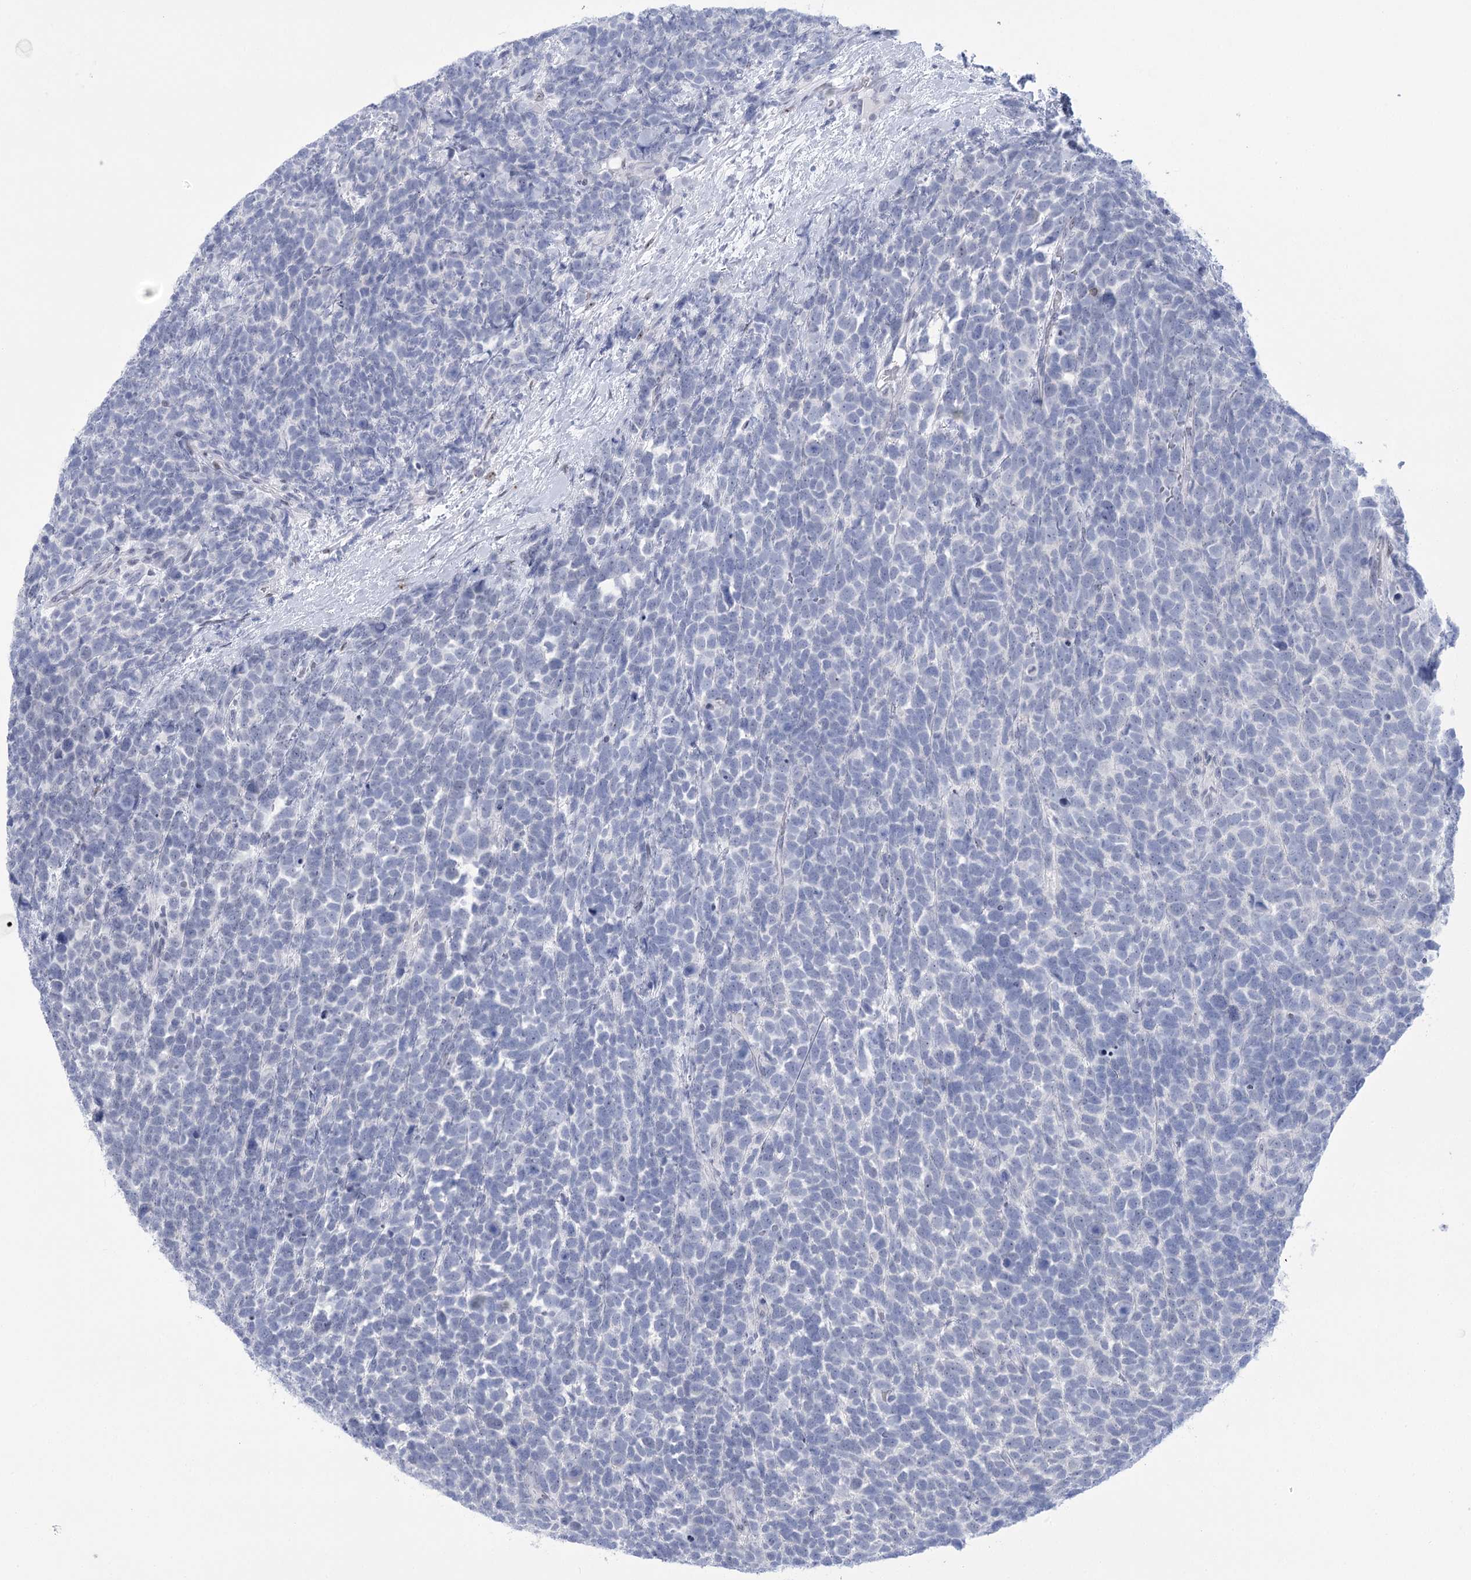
{"staining": {"intensity": "negative", "quantity": "none", "location": "none"}, "tissue": "urothelial cancer", "cell_type": "Tumor cells", "image_type": "cancer", "snomed": [{"axis": "morphology", "description": "Urothelial carcinoma, High grade"}, {"axis": "topography", "description": "Urinary bladder"}], "caption": "The immunohistochemistry (IHC) image has no significant staining in tumor cells of high-grade urothelial carcinoma tissue. The staining was performed using DAB to visualize the protein expression in brown, while the nuclei were stained in blue with hematoxylin (Magnification: 20x).", "gene": "HORMAD1", "patient": {"sex": "female", "age": 82}}